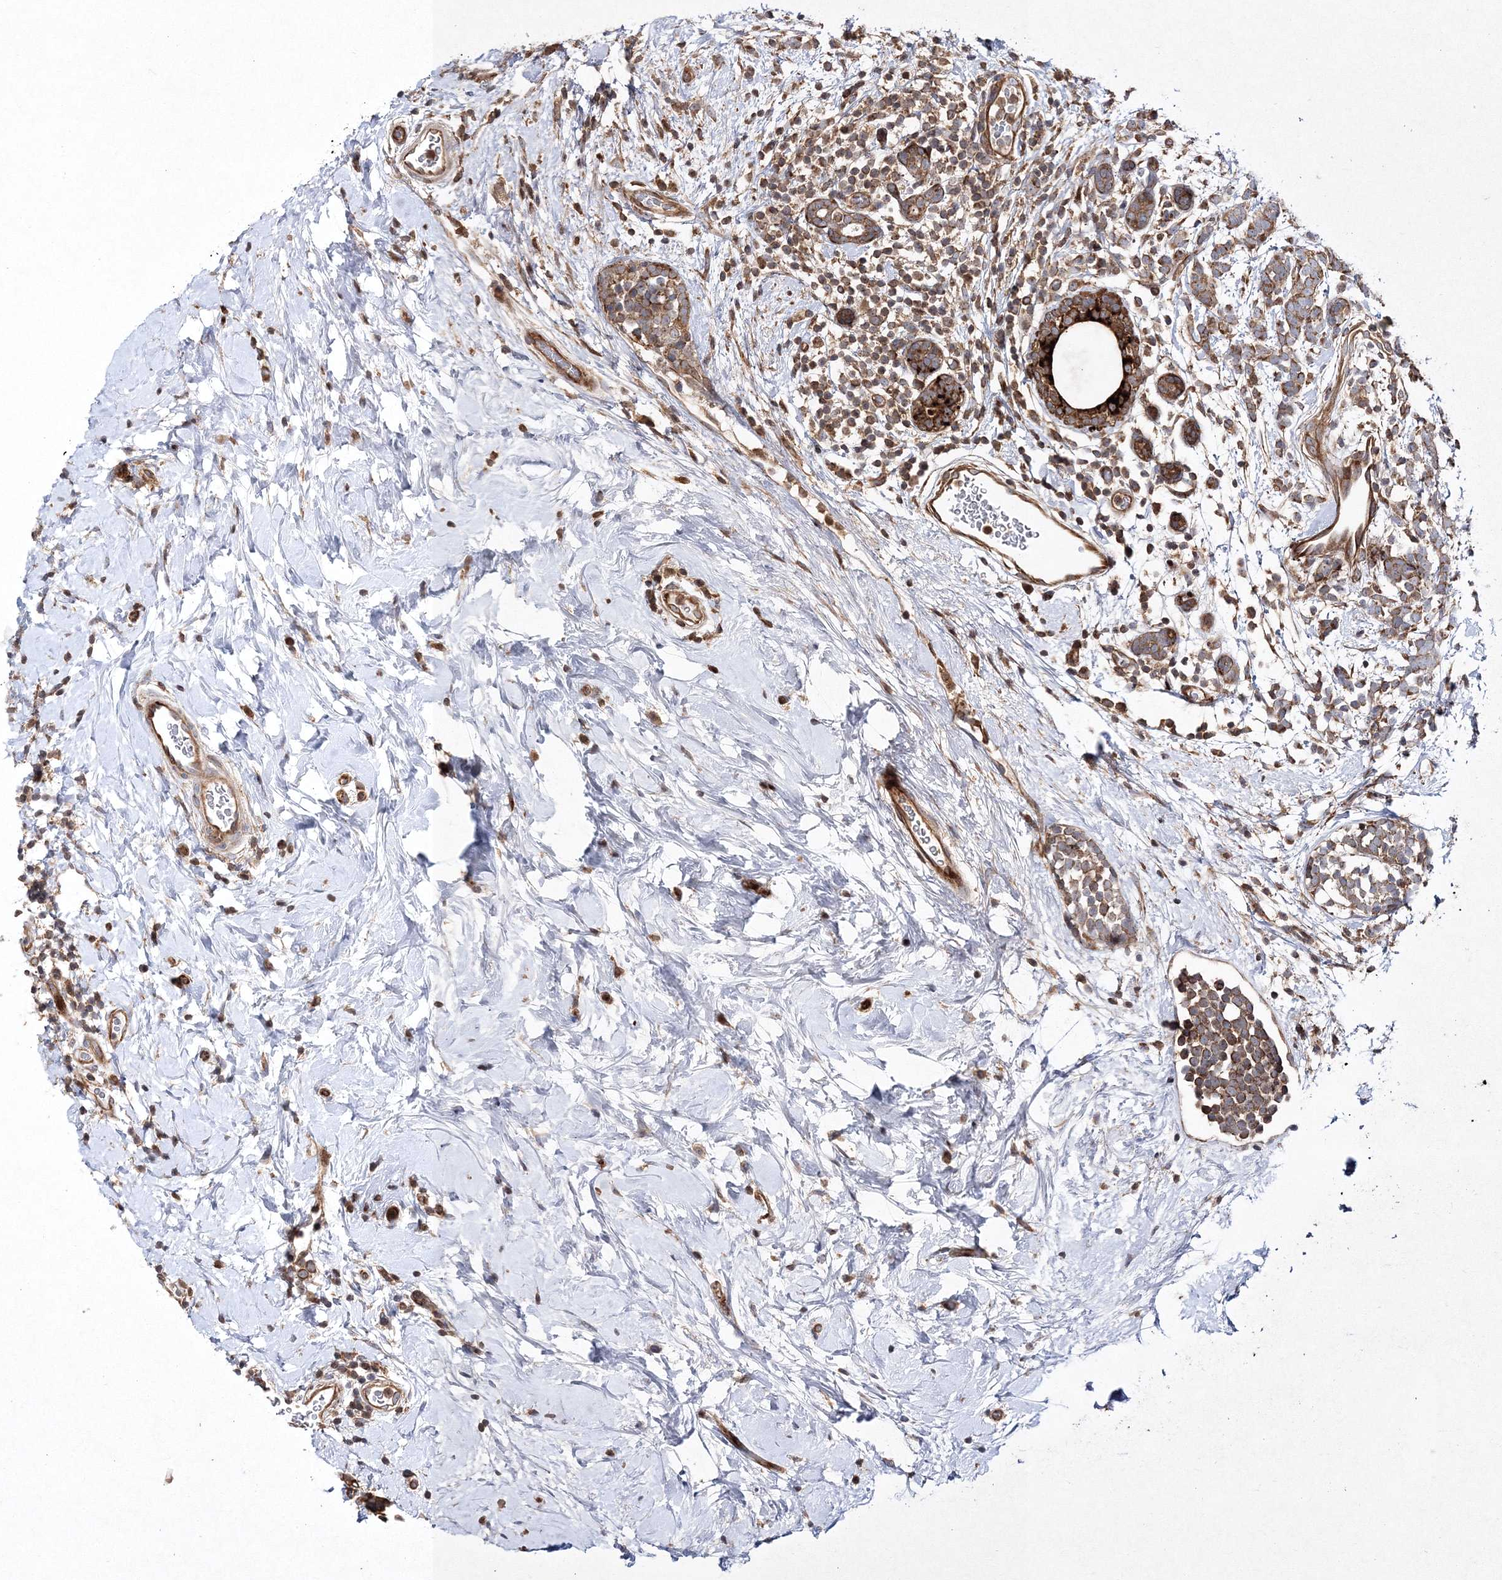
{"staining": {"intensity": "moderate", "quantity": ">75%", "location": "cytoplasmic/membranous"}, "tissue": "breast cancer", "cell_type": "Tumor cells", "image_type": "cancer", "snomed": [{"axis": "morphology", "description": "Lobular carcinoma"}, {"axis": "topography", "description": "Breast"}], "caption": "Protein positivity by immunohistochemistry (IHC) demonstrates moderate cytoplasmic/membranous positivity in about >75% of tumor cells in lobular carcinoma (breast). (Brightfield microscopy of DAB IHC at high magnification).", "gene": "DNAJC13", "patient": {"sex": "female", "age": 58}}